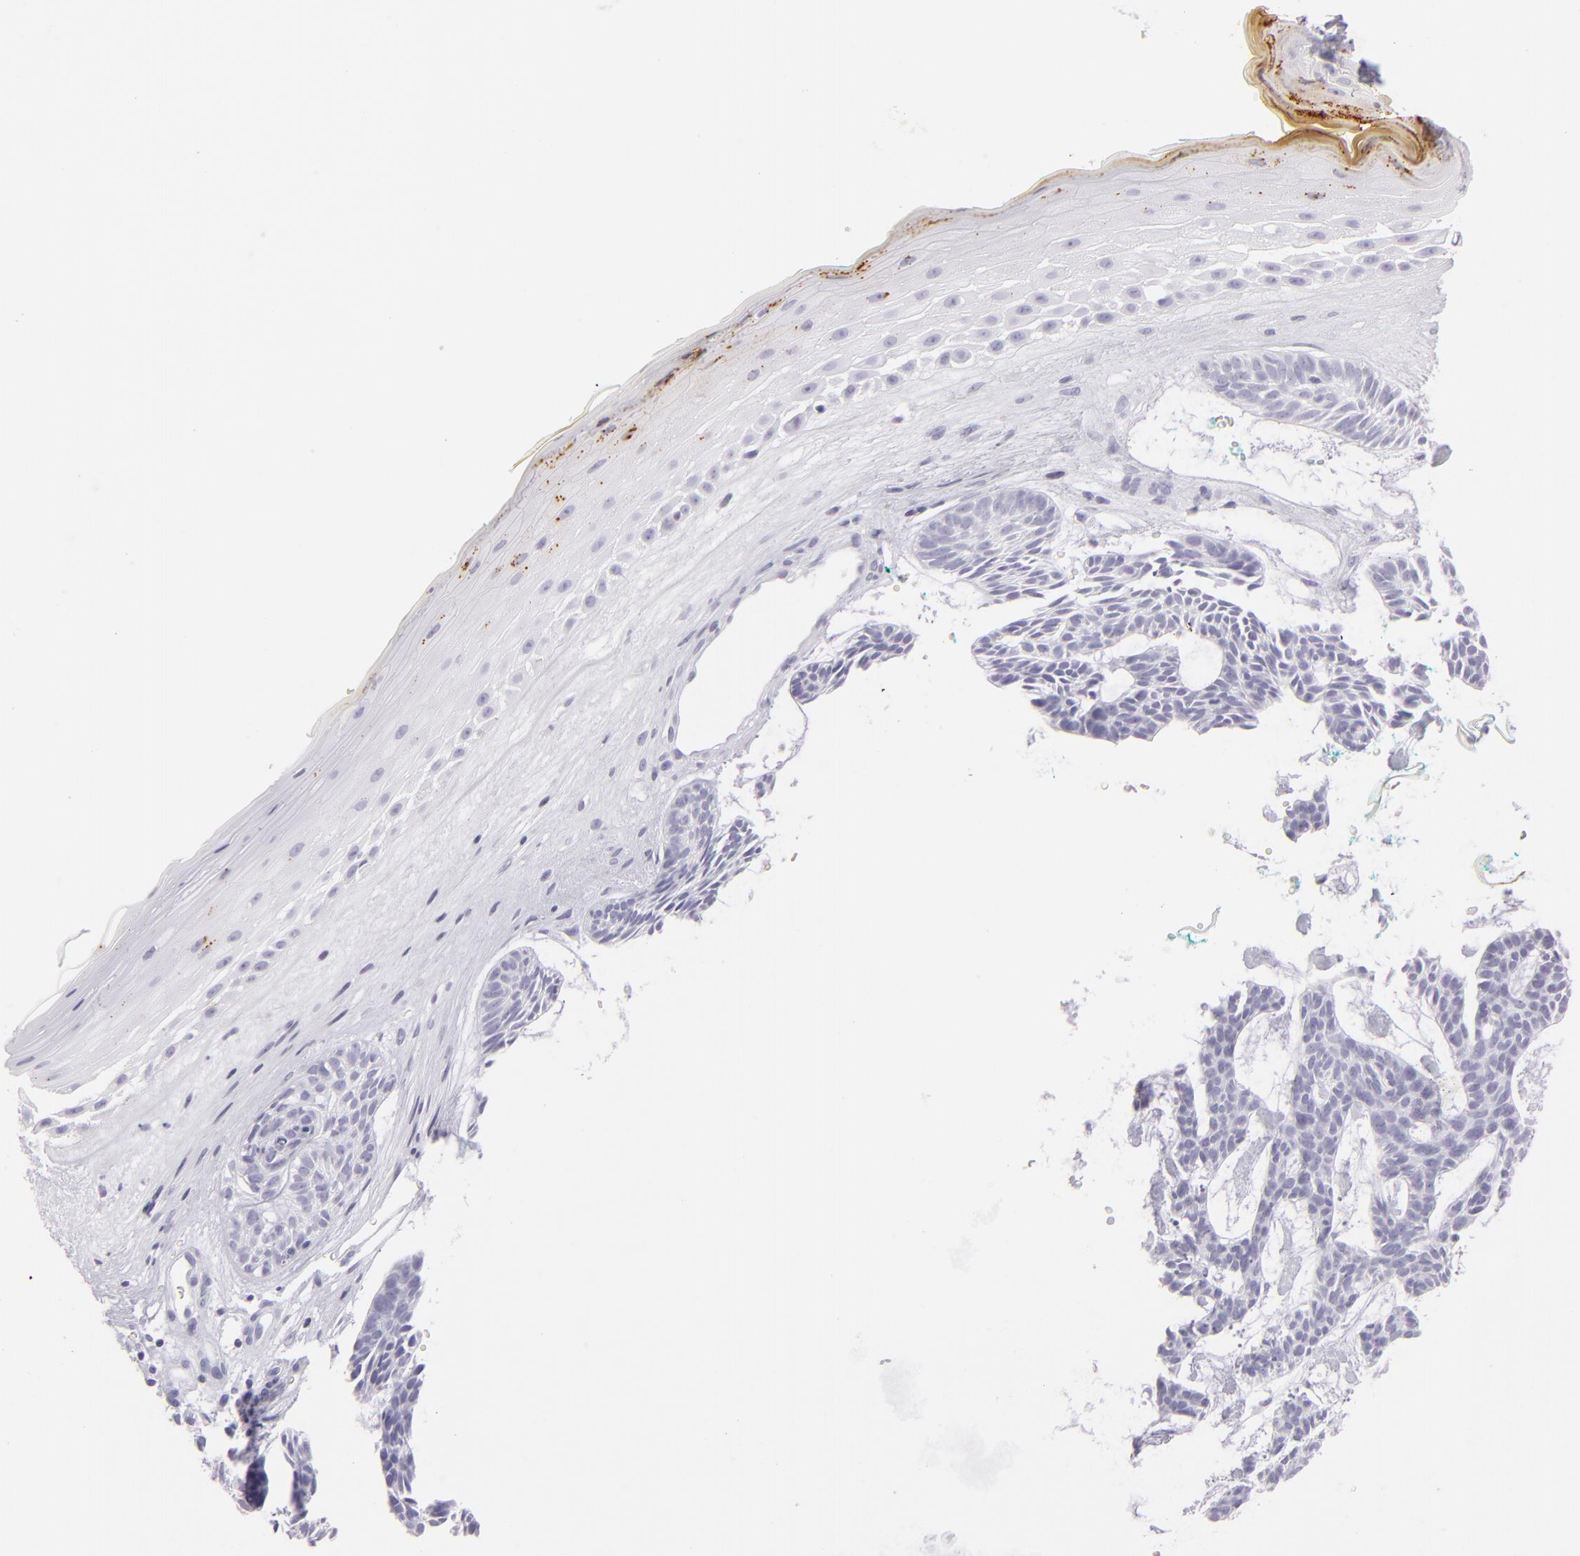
{"staining": {"intensity": "negative", "quantity": "none", "location": "none"}, "tissue": "skin cancer", "cell_type": "Tumor cells", "image_type": "cancer", "snomed": [{"axis": "morphology", "description": "Basal cell carcinoma"}, {"axis": "topography", "description": "Skin"}], "caption": "Immunohistochemistry (IHC) histopathology image of neoplastic tissue: human skin cancer (basal cell carcinoma) stained with DAB reveals no significant protein staining in tumor cells.", "gene": "FLG", "patient": {"sex": "male", "age": 75}}